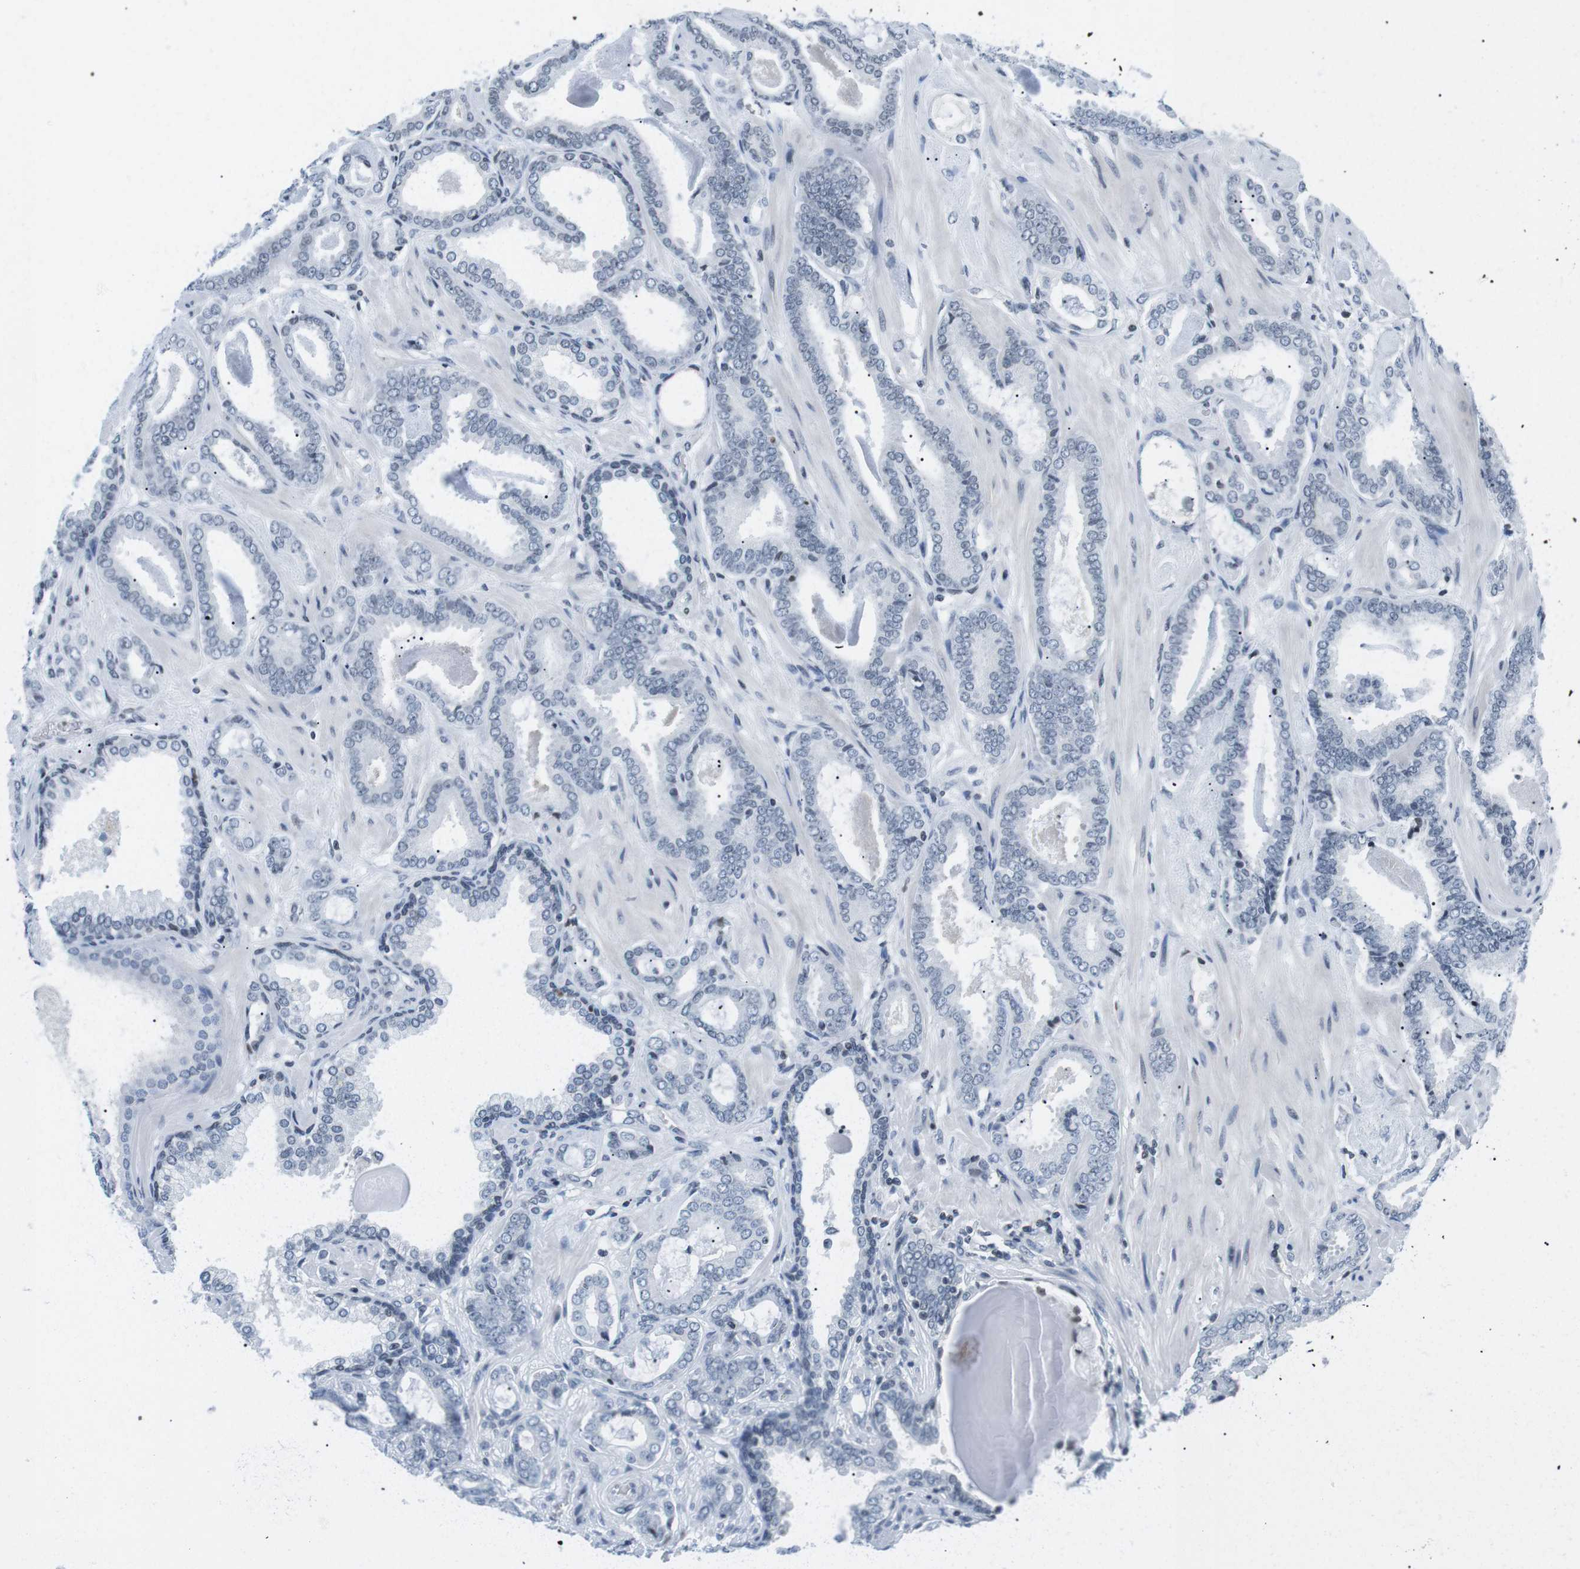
{"staining": {"intensity": "negative", "quantity": "none", "location": "none"}, "tissue": "prostate cancer", "cell_type": "Tumor cells", "image_type": "cancer", "snomed": [{"axis": "morphology", "description": "Adenocarcinoma, Low grade"}, {"axis": "topography", "description": "Prostate"}], "caption": "There is no significant expression in tumor cells of prostate cancer (low-grade adenocarcinoma).", "gene": "E2F2", "patient": {"sex": "male", "age": 53}}